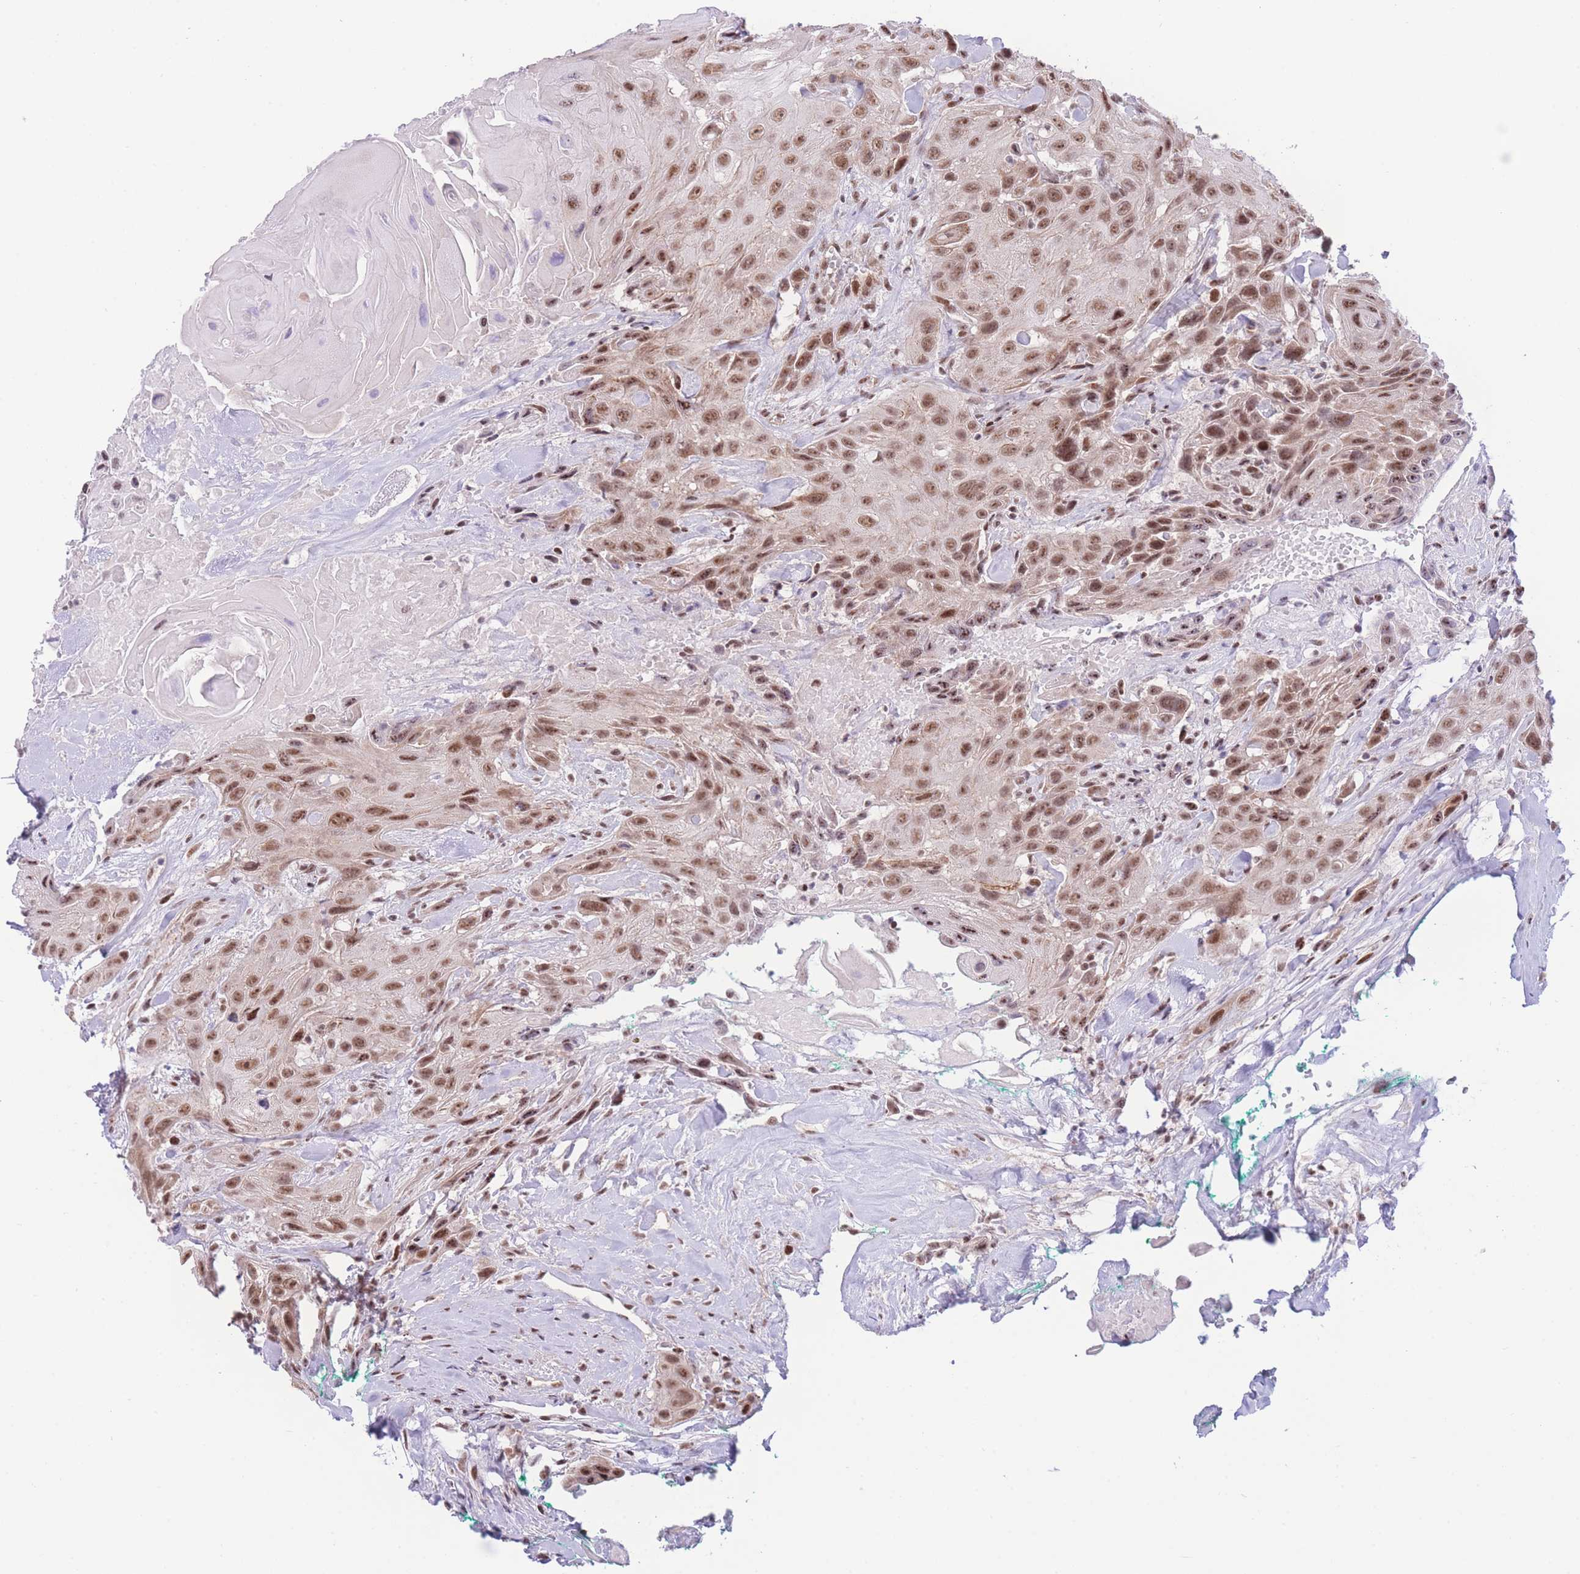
{"staining": {"intensity": "moderate", "quantity": ">75%", "location": "nuclear"}, "tissue": "head and neck cancer", "cell_type": "Tumor cells", "image_type": "cancer", "snomed": [{"axis": "morphology", "description": "Squamous cell carcinoma, NOS"}, {"axis": "topography", "description": "Head-Neck"}], "caption": "A high-resolution photomicrograph shows immunohistochemistry (IHC) staining of head and neck squamous cell carcinoma, which exhibits moderate nuclear positivity in approximately >75% of tumor cells.", "gene": "PCIF1", "patient": {"sex": "male", "age": 81}}